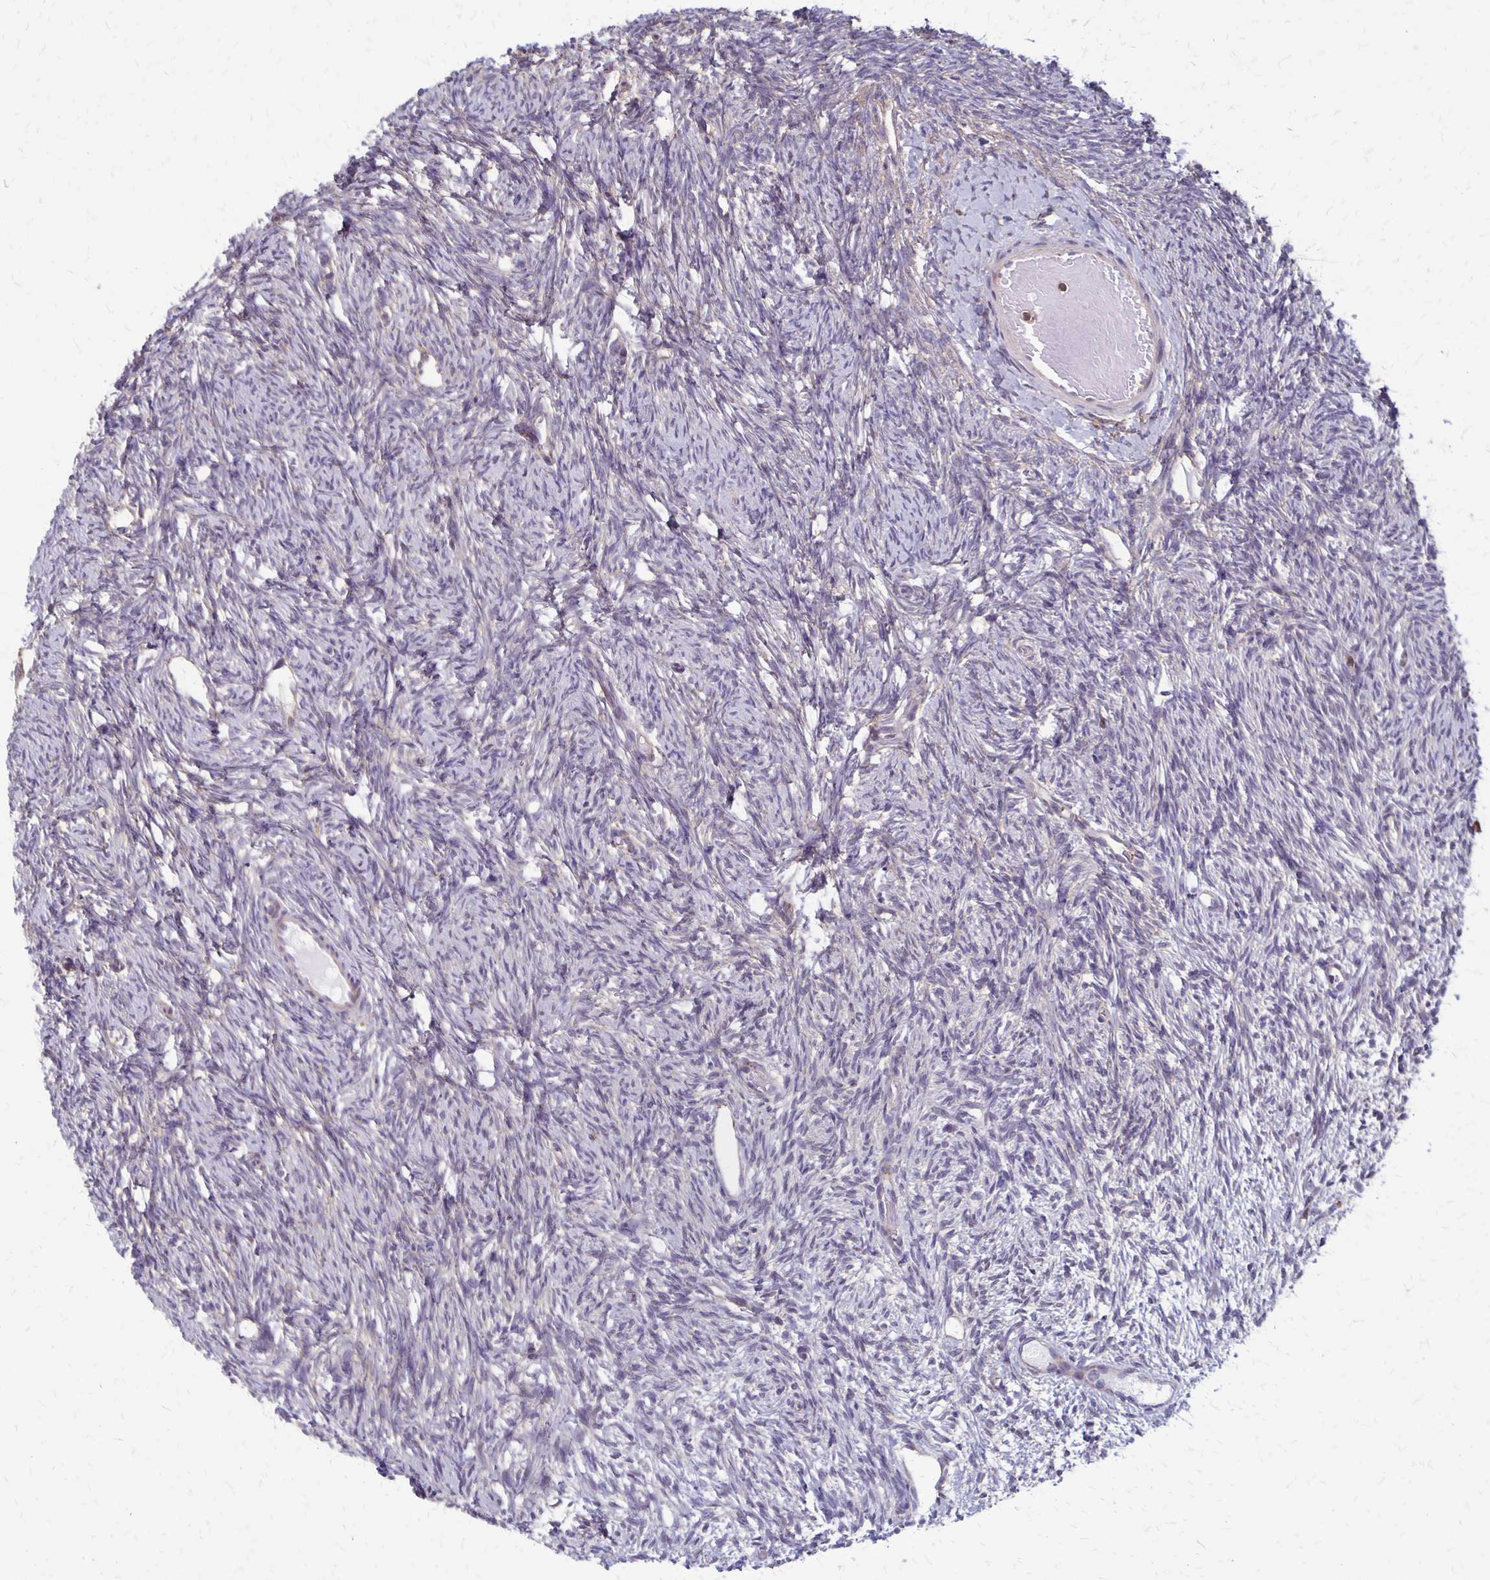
{"staining": {"intensity": "negative", "quantity": "none", "location": "none"}, "tissue": "ovary", "cell_type": "Ovarian stroma cells", "image_type": "normal", "snomed": [{"axis": "morphology", "description": "Normal tissue, NOS"}, {"axis": "topography", "description": "Ovary"}], "caption": "Immunohistochemistry image of normal ovary: ovary stained with DAB (3,3'-diaminobenzidine) shows no significant protein positivity in ovarian stroma cells.", "gene": "SEPTIN5", "patient": {"sex": "female", "age": 33}}